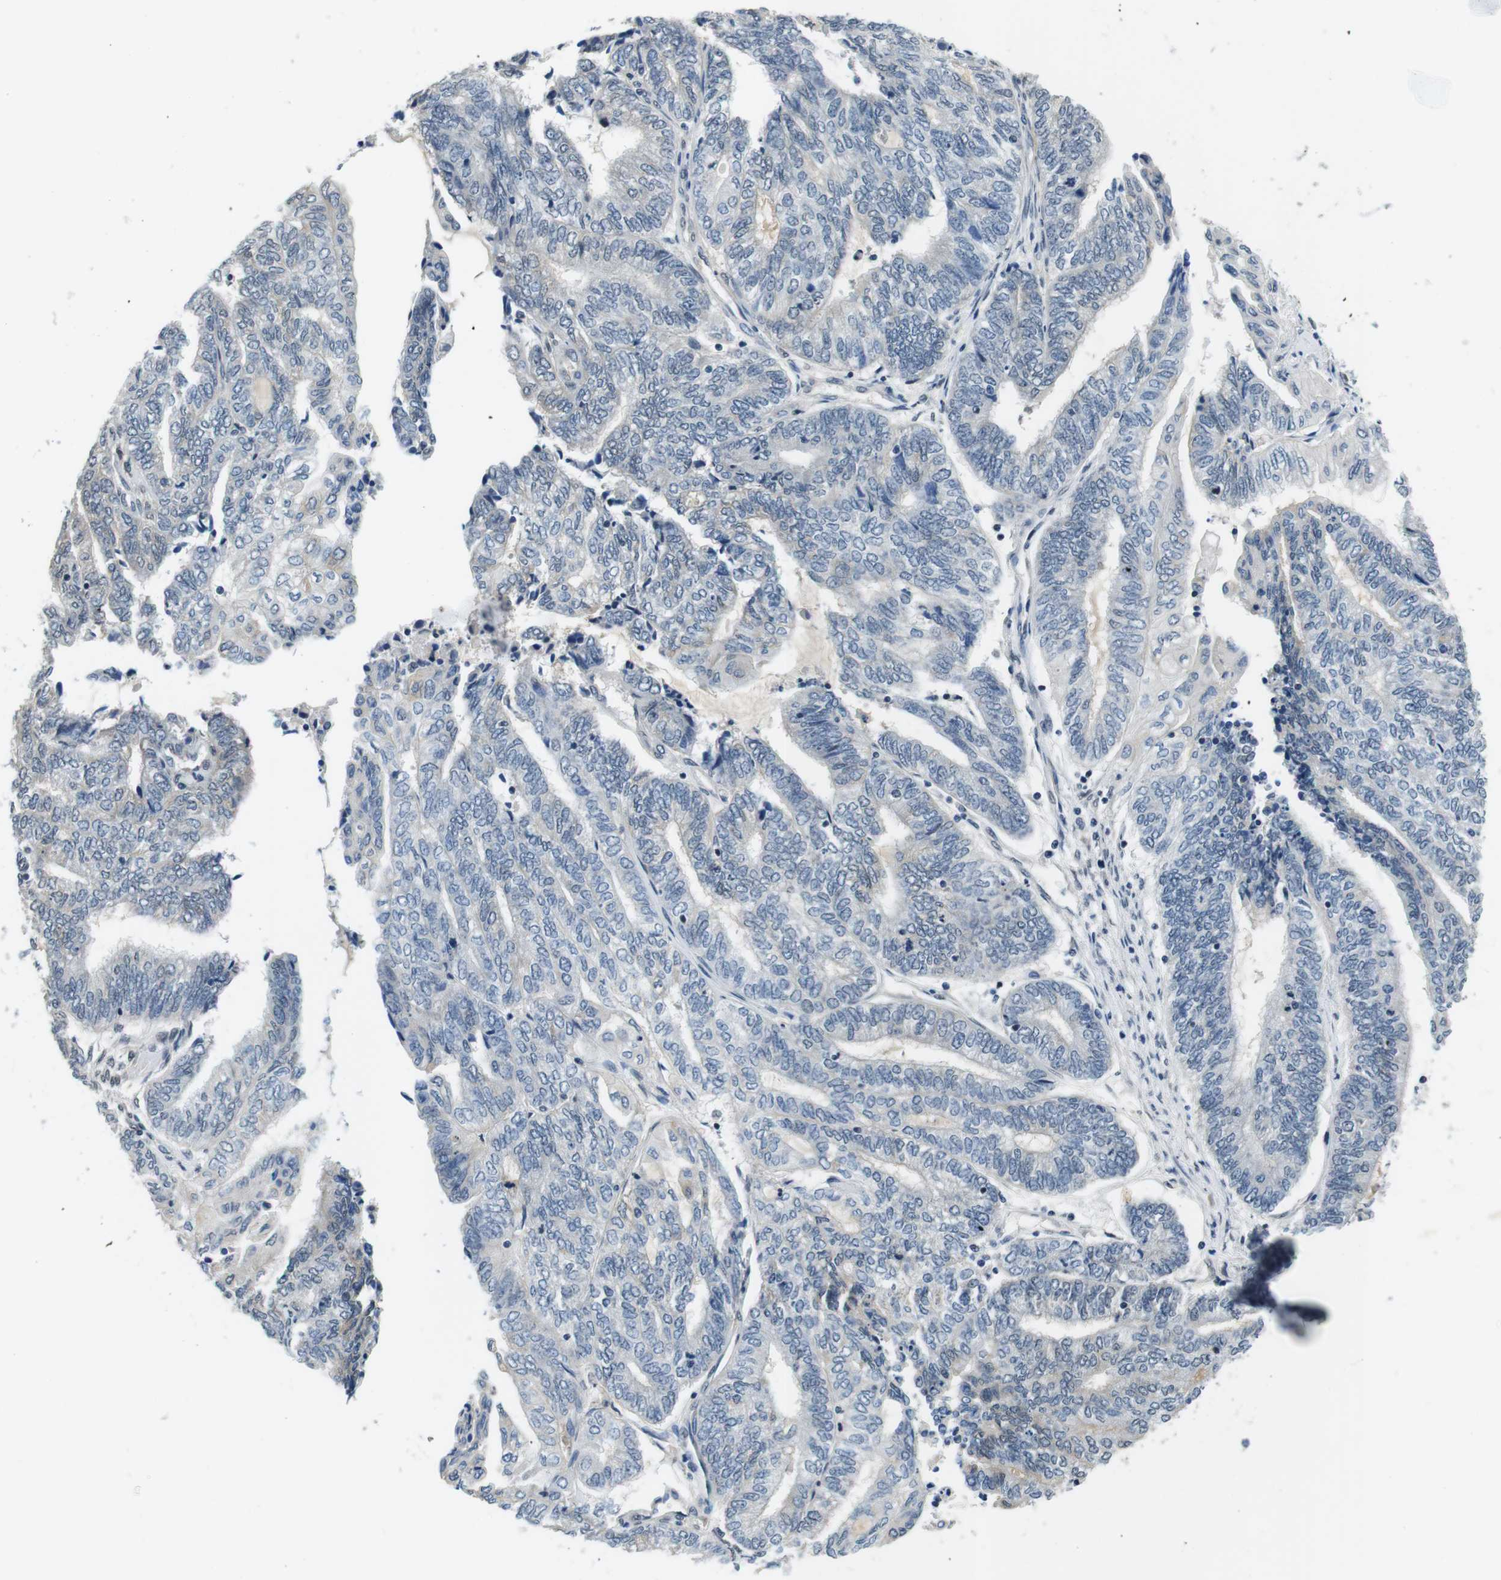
{"staining": {"intensity": "negative", "quantity": "none", "location": "none"}, "tissue": "endometrial cancer", "cell_type": "Tumor cells", "image_type": "cancer", "snomed": [{"axis": "morphology", "description": "Adenocarcinoma, NOS"}, {"axis": "topography", "description": "Uterus"}, {"axis": "topography", "description": "Endometrium"}], "caption": "This is an immunohistochemistry image of human endometrial adenocarcinoma. There is no positivity in tumor cells.", "gene": "CD163L1", "patient": {"sex": "female", "age": 70}}